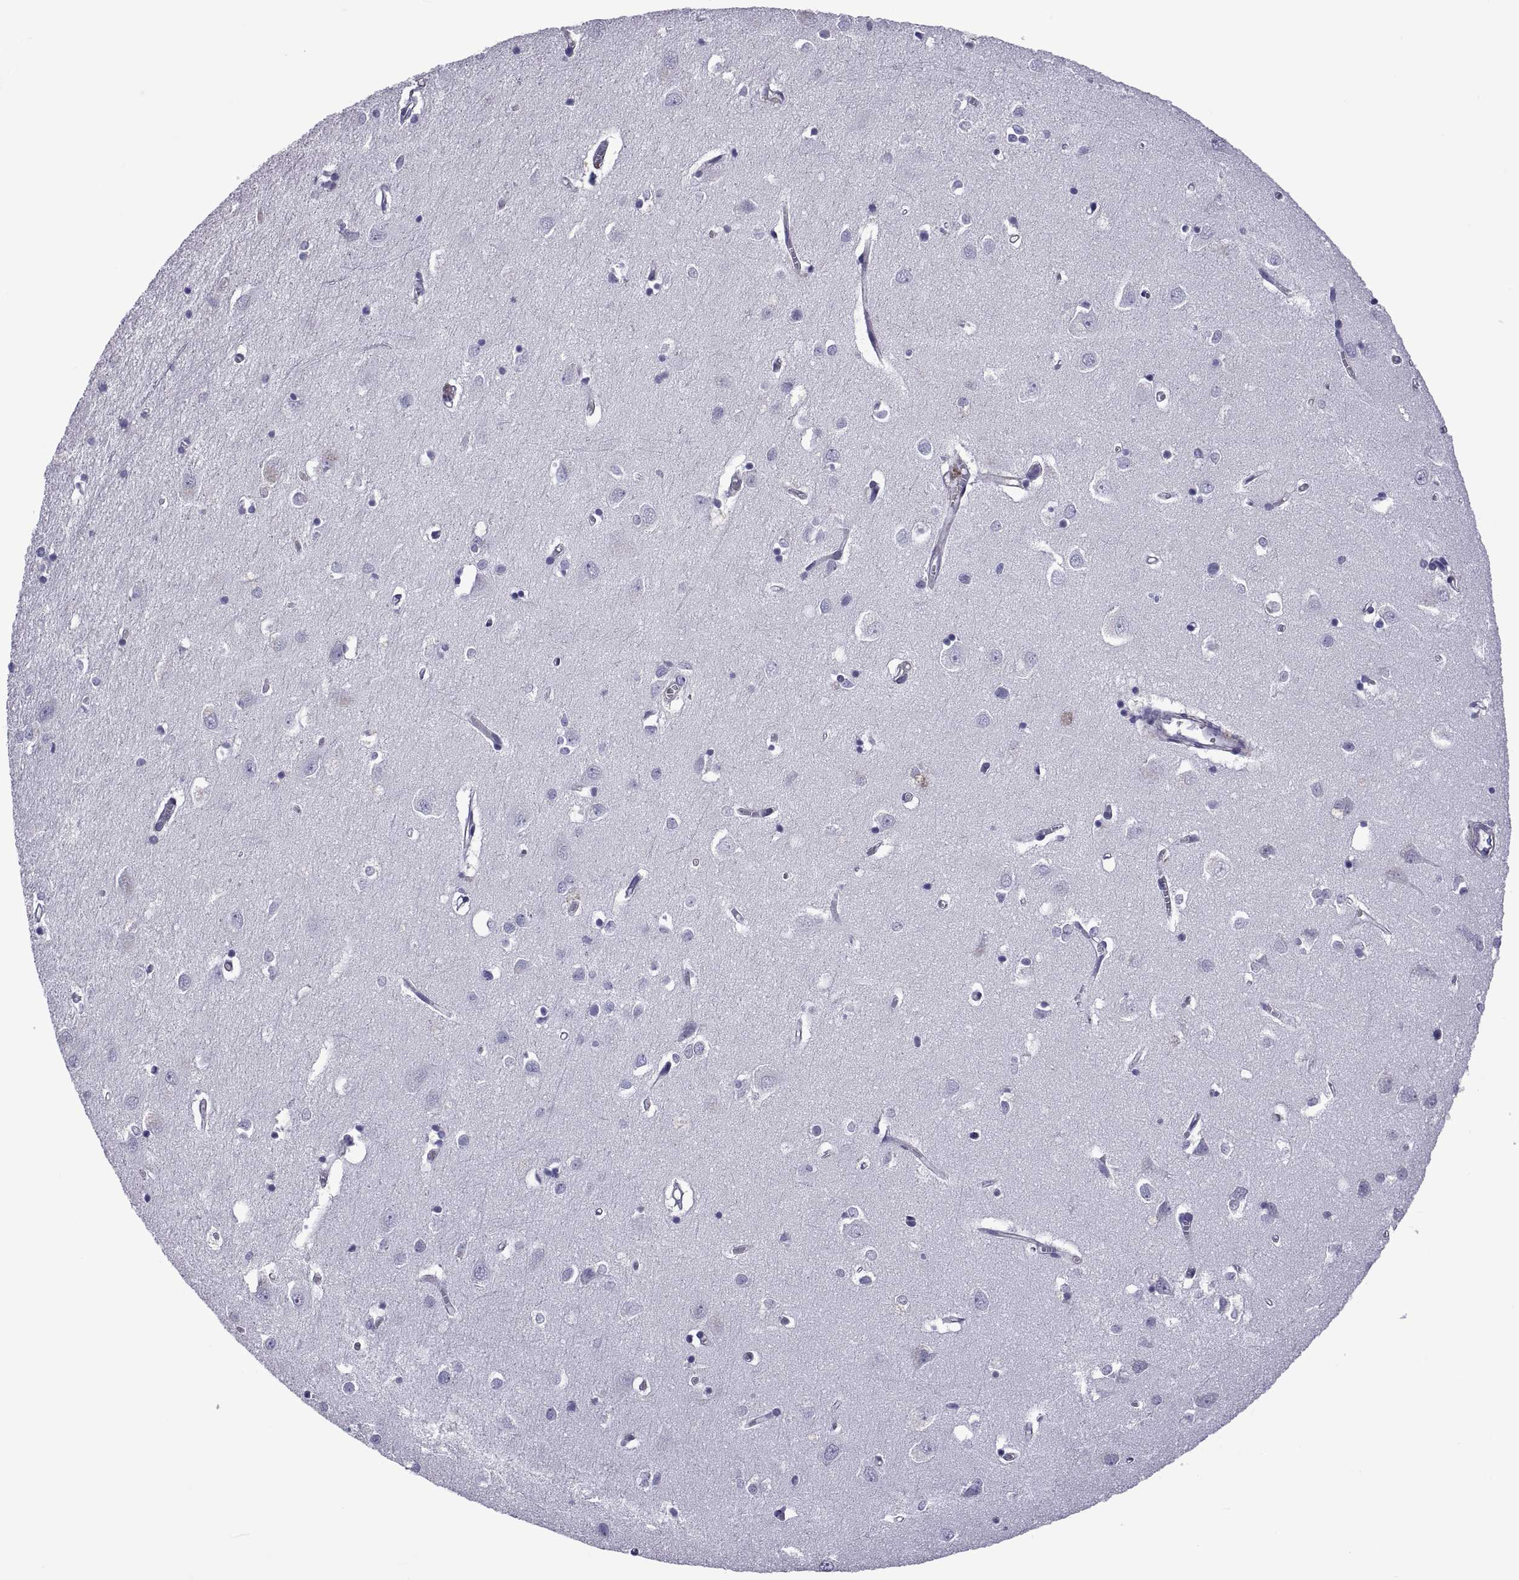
{"staining": {"intensity": "negative", "quantity": "none", "location": "none"}, "tissue": "cerebral cortex", "cell_type": "Endothelial cells", "image_type": "normal", "snomed": [{"axis": "morphology", "description": "Normal tissue, NOS"}, {"axis": "topography", "description": "Cerebral cortex"}], "caption": "Immunohistochemistry photomicrograph of normal cerebral cortex stained for a protein (brown), which displays no positivity in endothelial cells.", "gene": "LCN9", "patient": {"sex": "male", "age": 70}}